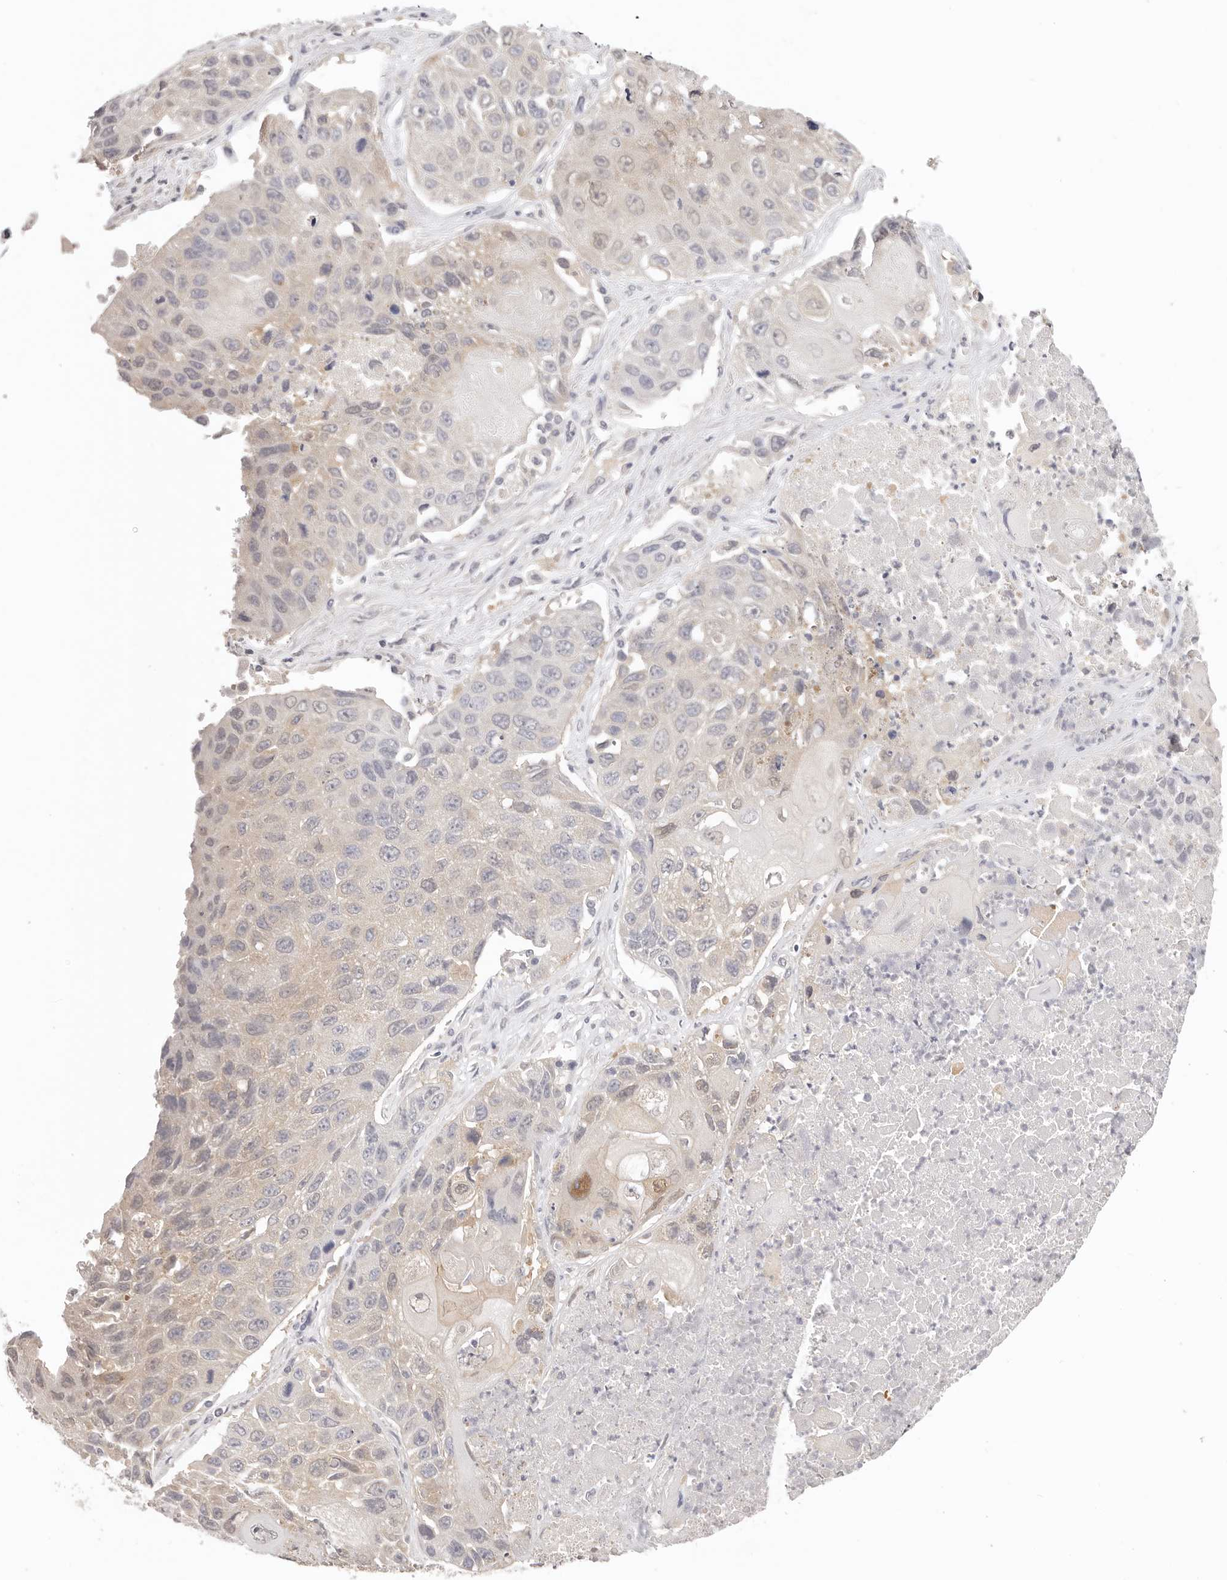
{"staining": {"intensity": "weak", "quantity": "<25%", "location": "cytoplasmic/membranous"}, "tissue": "lung cancer", "cell_type": "Tumor cells", "image_type": "cancer", "snomed": [{"axis": "morphology", "description": "Squamous cell carcinoma, NOS"}, {"axis": "topography", "description": "Lung"}], "caption": "There is no significant expression in tumor cells of squamous cell carcinoma (lung).", "gene": "GGPS1", "patient": {"sex": "male", "age": 61}}